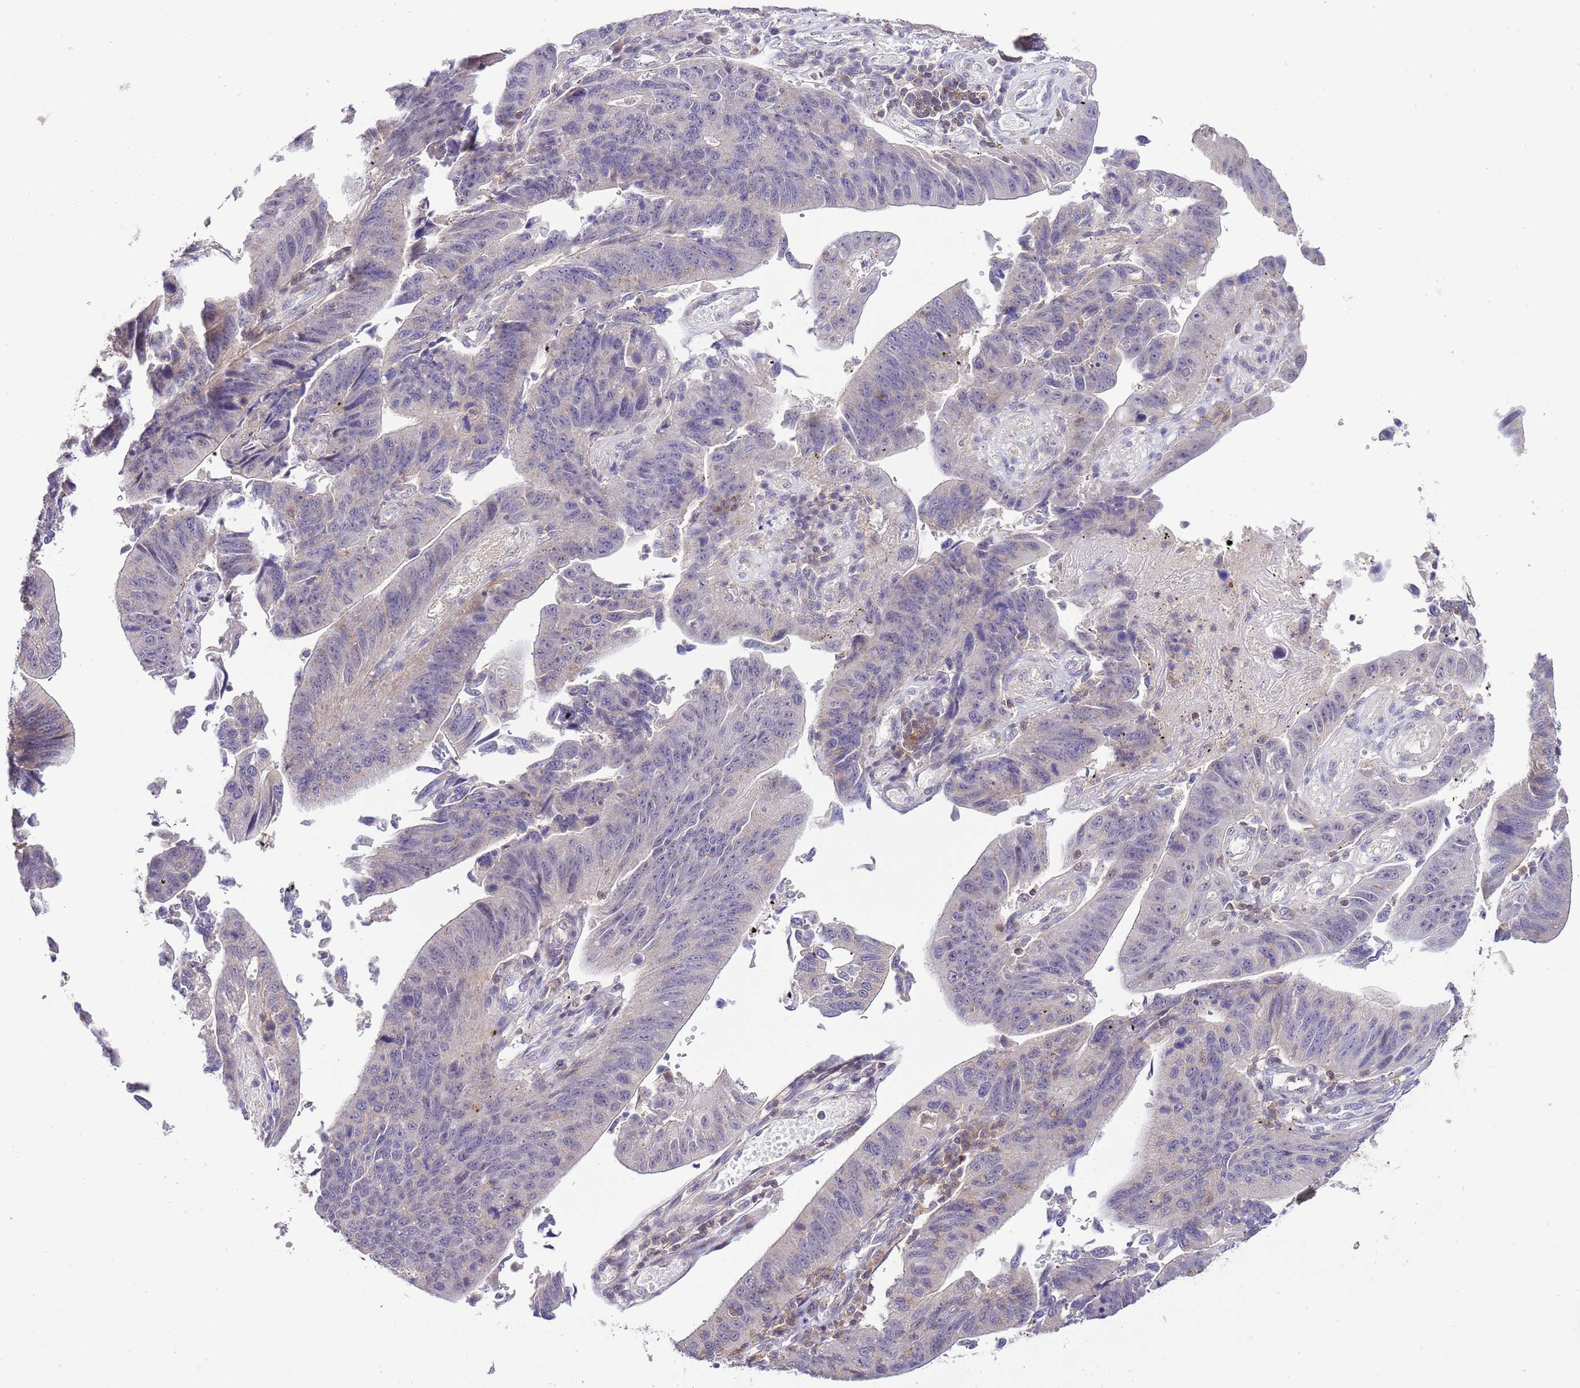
{"staining": {"intensity": "negative", "quantity": "none", "location": "none"}, "tissue": "stomach cancer", "cell_type": "Tumor cells", "image_type": "cancer", "snomed": [{"axis": "morphology", "description": "Adenocarcinoma, NOS"}, {"axis": "topography", "description": "Stomach"}], "caption": "Immunohistochemical staining of stomach cancer reveals no significant expression in tumor cells.", "gene": "EFHD1", "patient": {"sex": "male", "age": 59}}